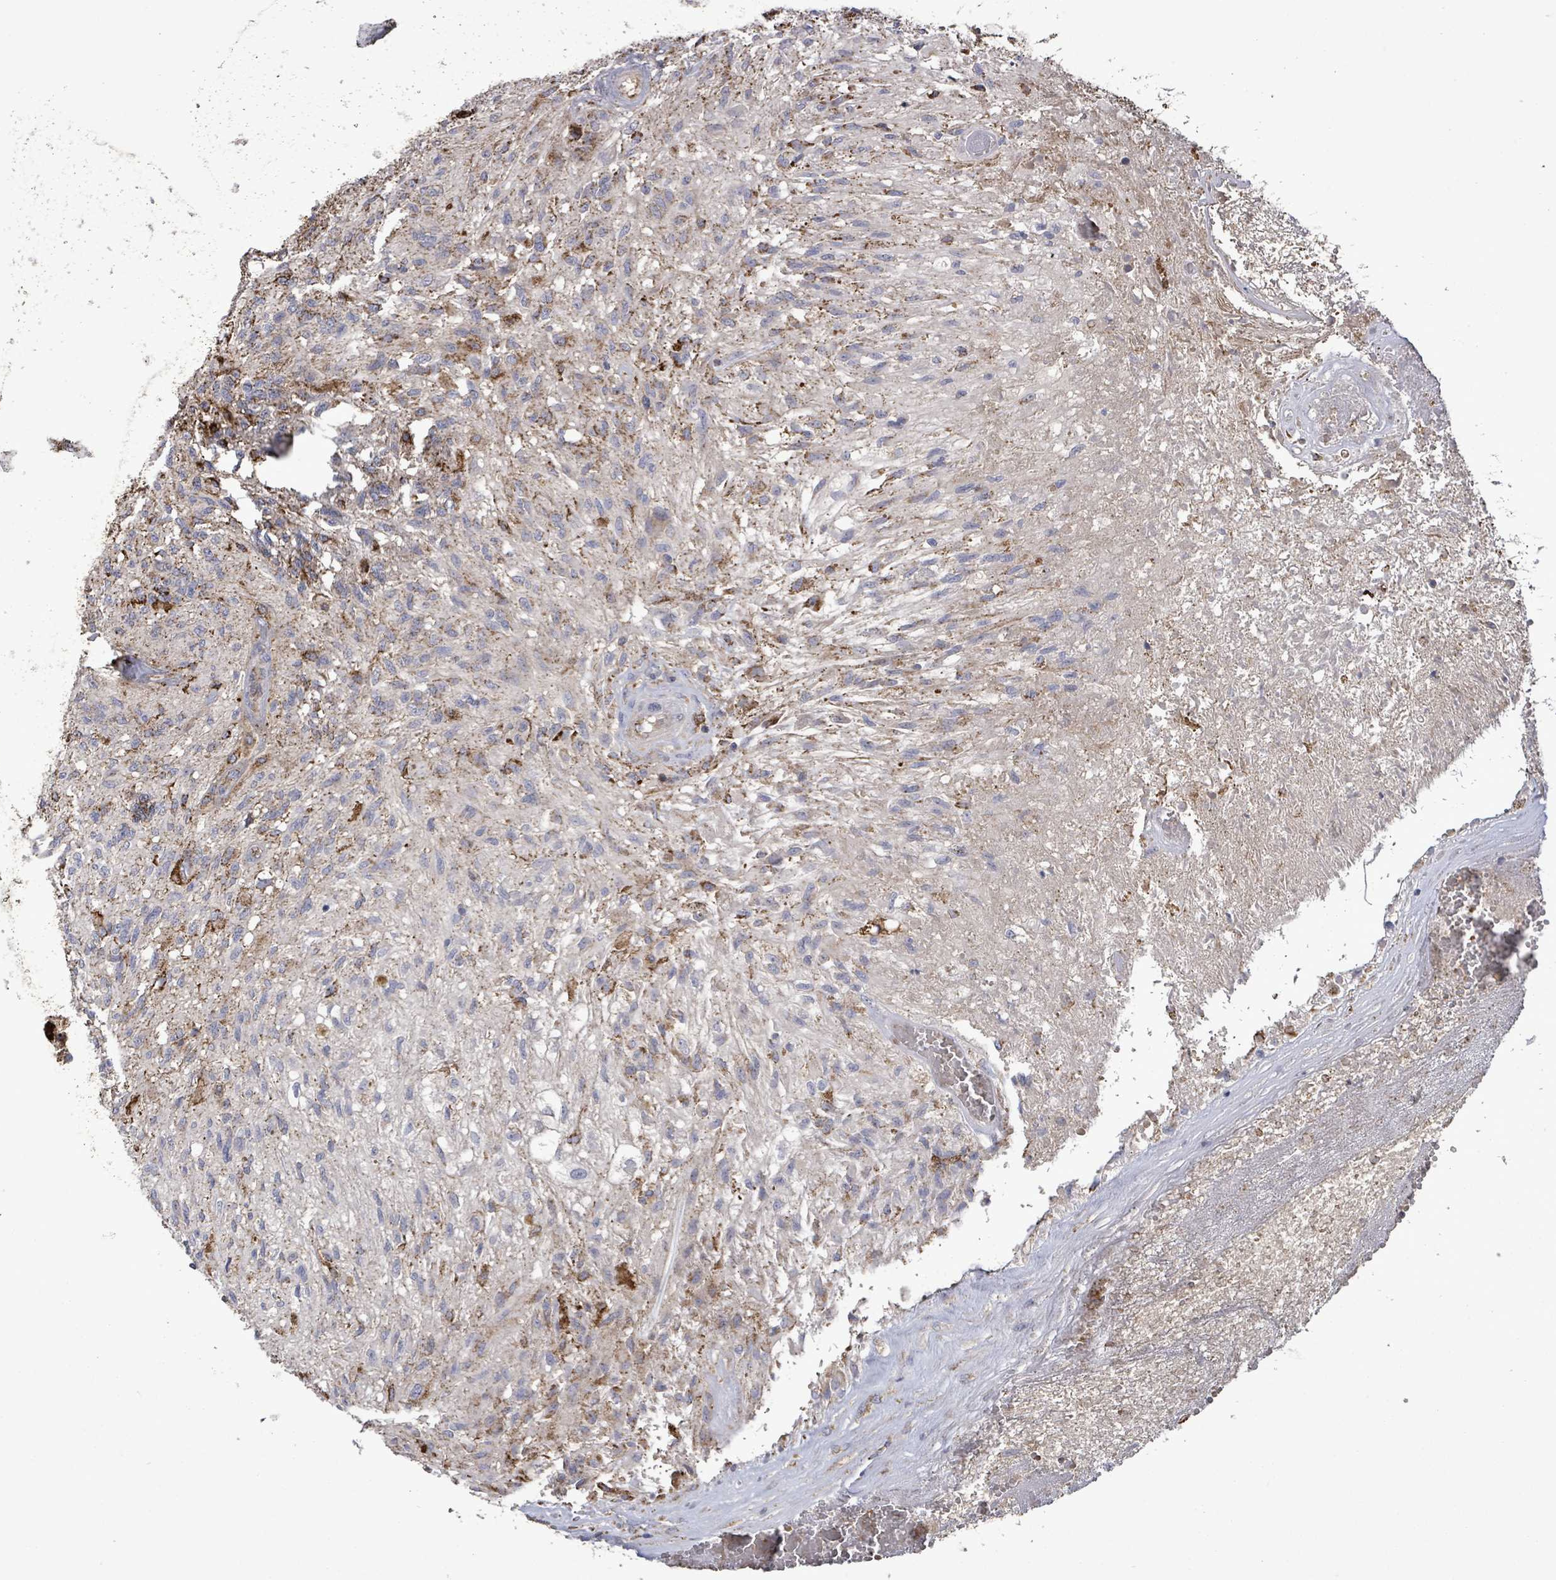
{"staining": {"intensity": "negative", "quantity": "none", "location": "none"}, "tissue": "glioma", "cell_type": "Tumor cells", "image_type": "cancer", "snomed": [{"axis": "morphology", "description": "Glioma, malignant, High grade"}, {"axis": "topography", "description": "Brain"}], "caption": "Immunohistochemical staining of human malignant high-grade glioma exhibits no significant expression in tumor cells.", "gene": "MTMR12", "patient": {"sex": "male", "age": 56}}